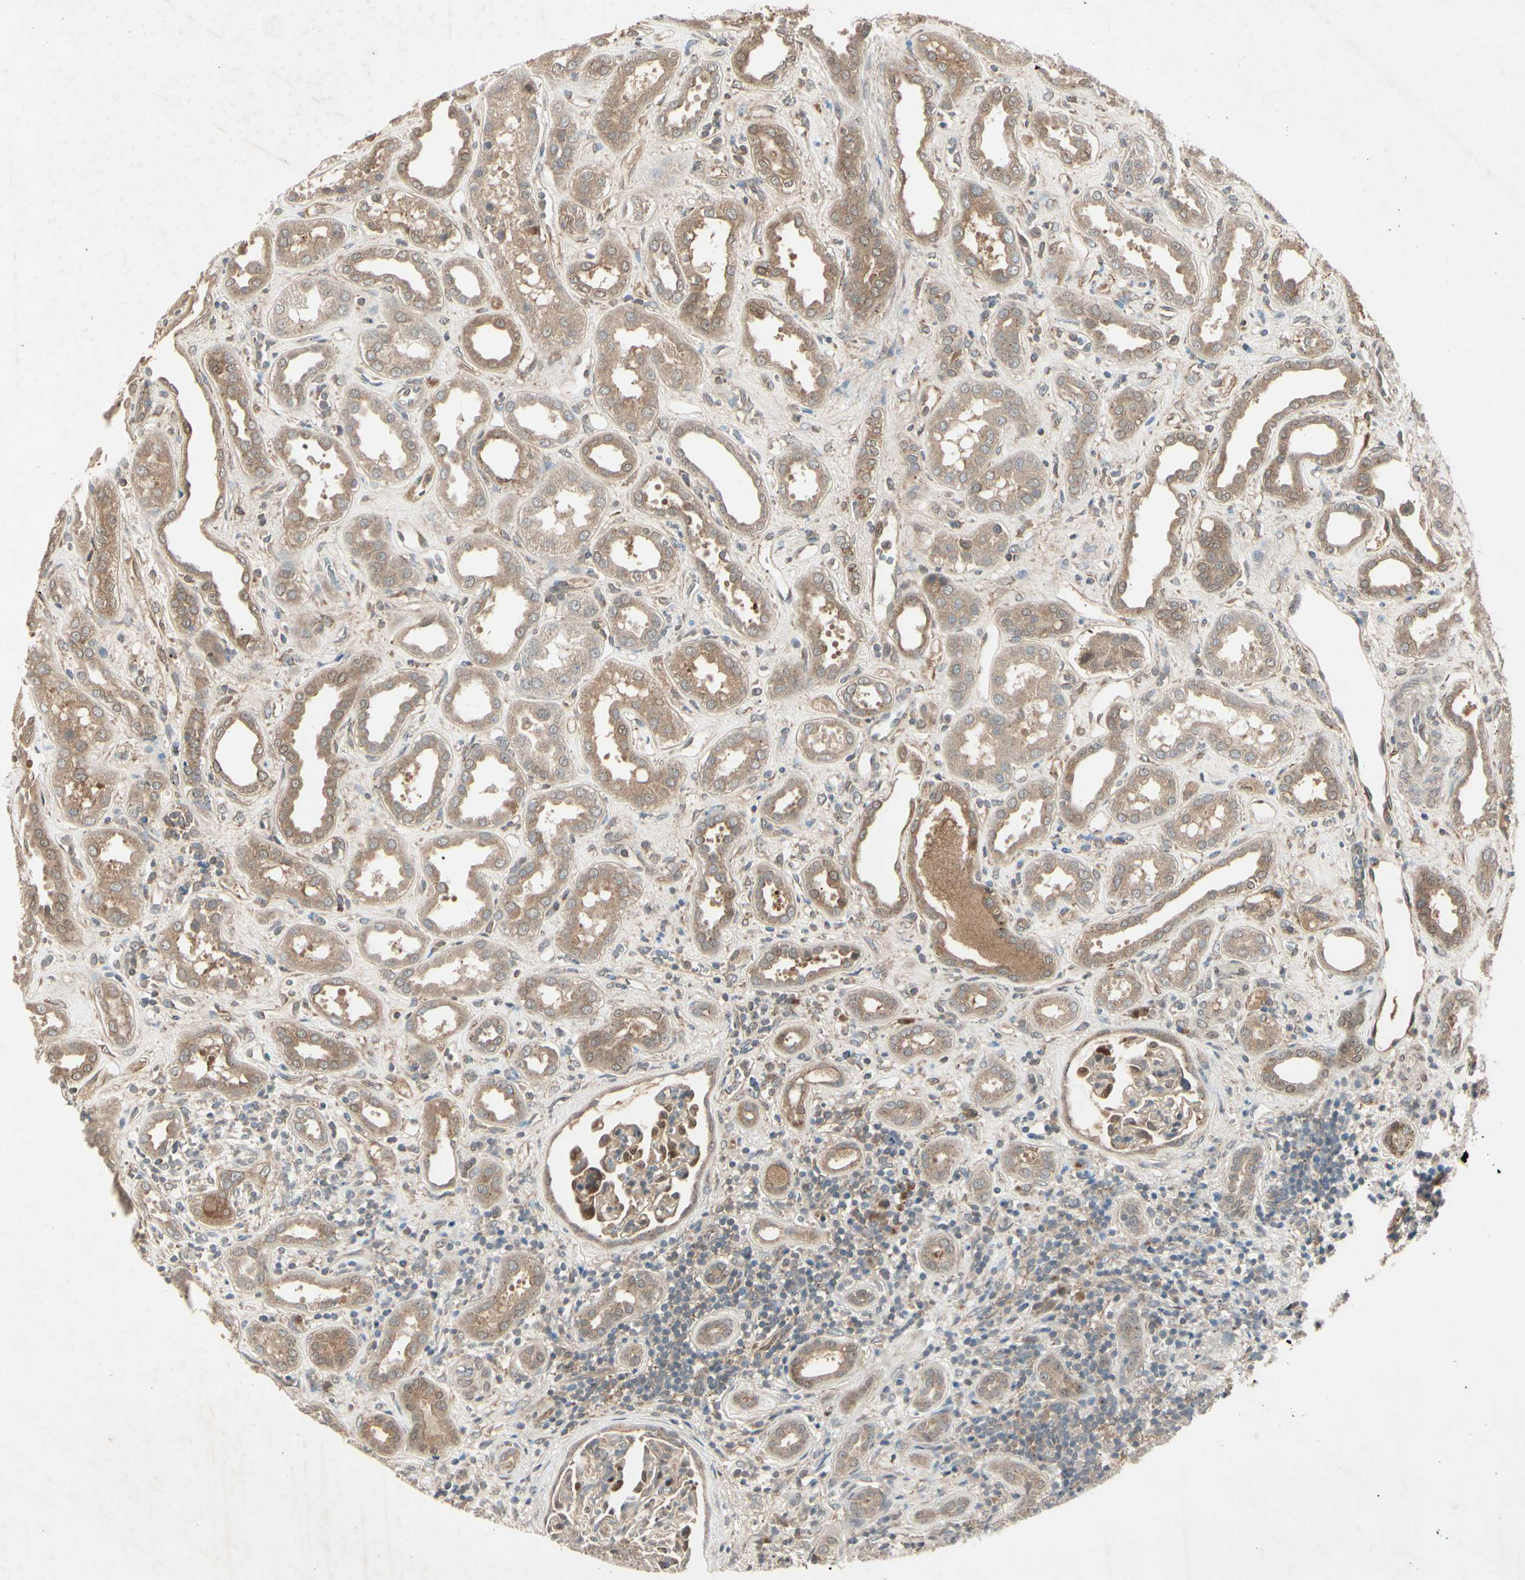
{"staining": {"intensity": "moderate", "quantity": "<25%", "location": "cytoplasmic/membranous"}, "tissue": "kidney", "cell_type": "Cells in glomeruli", "image_type": "normal", "snomed": [{"axis": "morphology", "description": "Normal tissue, NOS"}, {"axis": "topography", "description": "Kidney"}], "caption": "Cells in glomeruli show moderate cytoplasmic/membranous positivity in about <25% of cells in normal kidney. Using DAB (3,3'-diaminobenzidine) (brown) and hematoxylin (blue) stains, captured at high magnification using brightfield microscopy.", "gene": "FHDC1", "patient": {"sex": "male", "age": 59}}